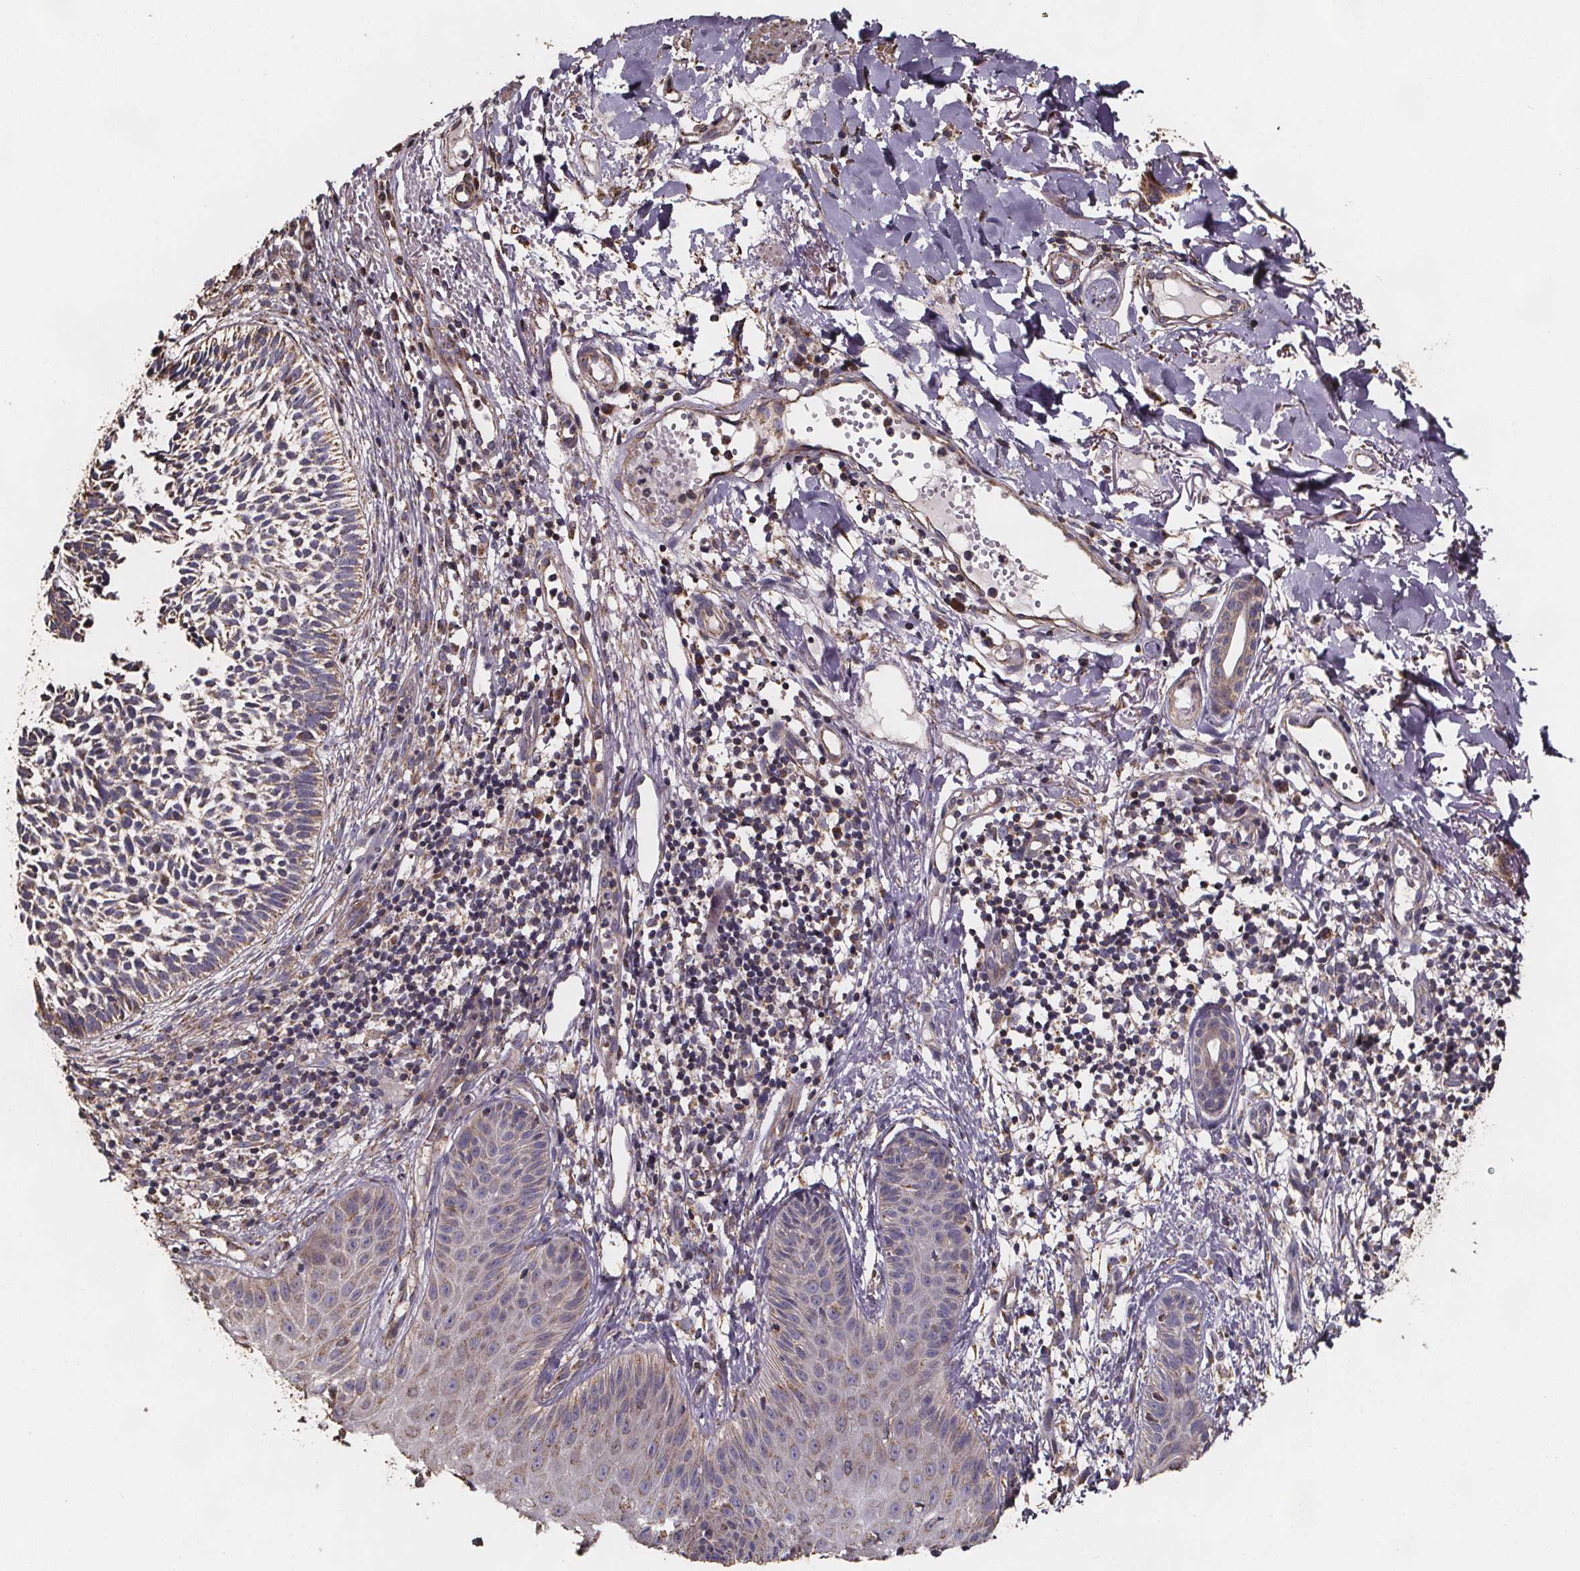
{"staining": {"intensity": "weak", "quantity": ">75%", "location": "cytoplasmic/membranous"}, "tissue": "skin cancer", "cell_type": "Tumor cells", "image_type": "cancer", "snomed": [{"axis": "morphology", "description": "Basal cell carcinoma"}, {"axis": "topography", "description": "Skin"}], "caption": "Protein expression analysis of skin cancer demonstrates weak cytoplasmic/membranous staining in about >75% of tumor cells.", "gene": "SLC35D2", "patient": {"sex": "male", "age": 78}}